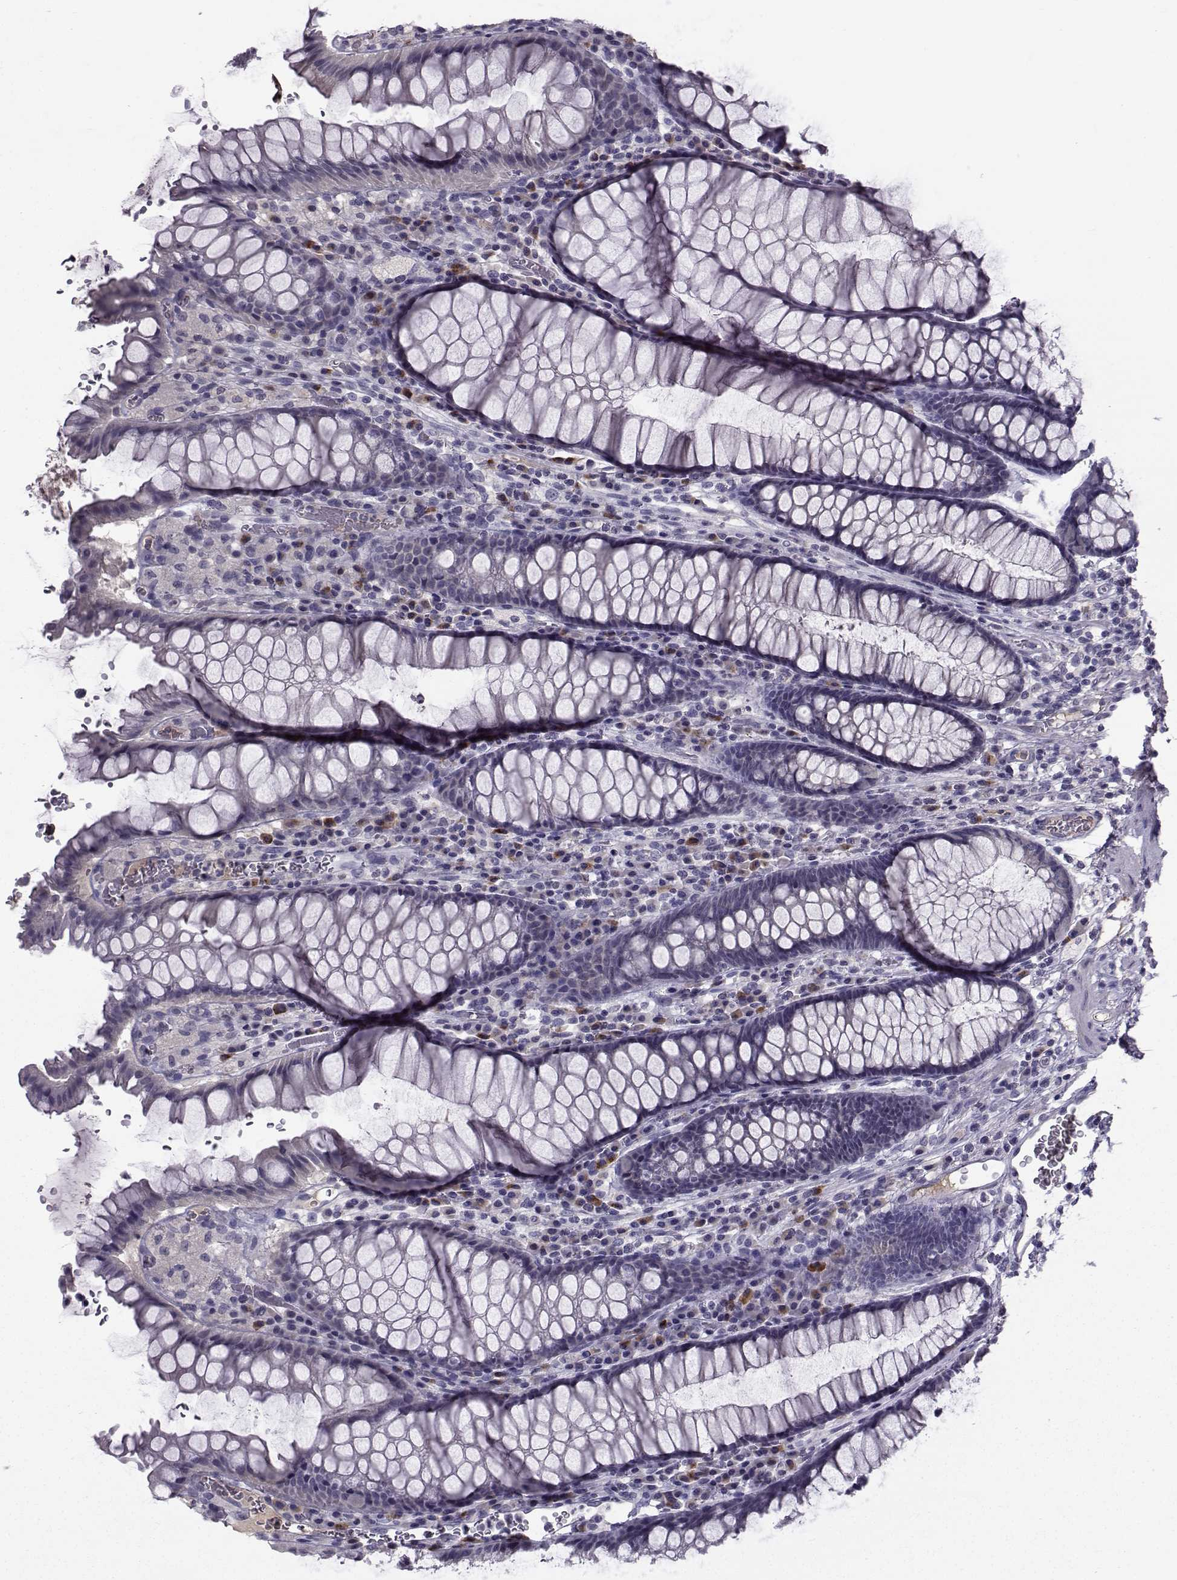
{"staining": {"intensity": "negative", "quantity": "none", "location": "none"}, "tissue": "rectum", "cell_type": "Glandular cells", "image_type": "normal", "snomed": [{"axis": "morphology", "description": "Normal tissue, NOS"}, {"axis": "topography", "description": "Rectum"}], "caption": "Immunohistochemical staining of normal rectum displays no significant staining in glandular cells.", "gene": "TNFRSF11B", "patient": {"sex": "female", "age": 68}}